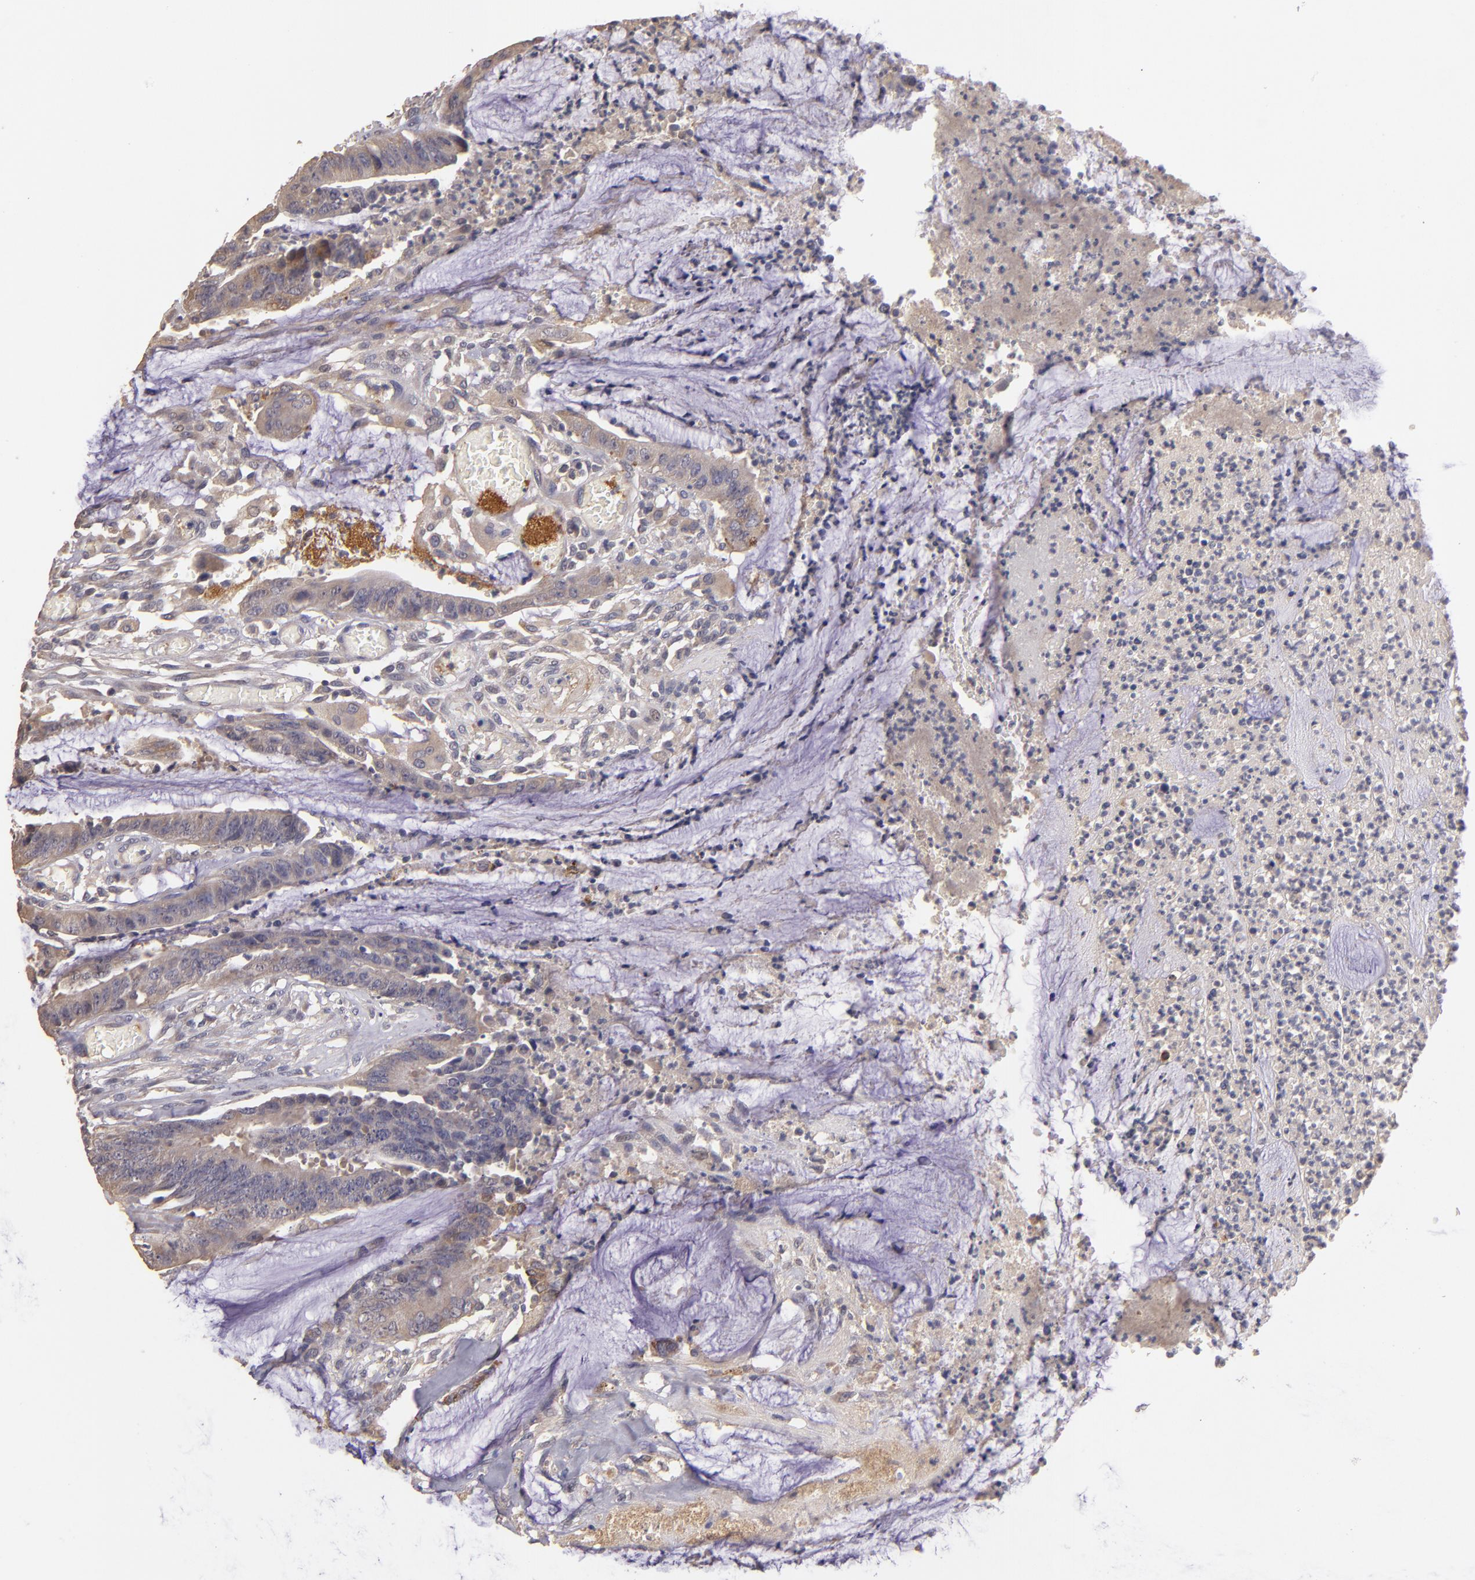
{"staining": {"intensity": "moderate", "quantity": "25%-75%", "location": "cytoplasmic/membranous"}, "tissue": "colorectal cancer", "cell_type": "Tumor cells", "image_type": "cancer", "snomed": [{"axis": "morphology", "description": "Adenocarcinoma, NOS"}, {"axis": "topography", "description": "Rectum"}], "caption": "Approximately 25%-75% of tumor cells in colorectal cancer demonstrate moderate cytoplasmic/membranous protein staining as visualized by brown immunohistochemical staining.", "gene": "GNAZ", "patient": {"sex": "female", "age": 66}}